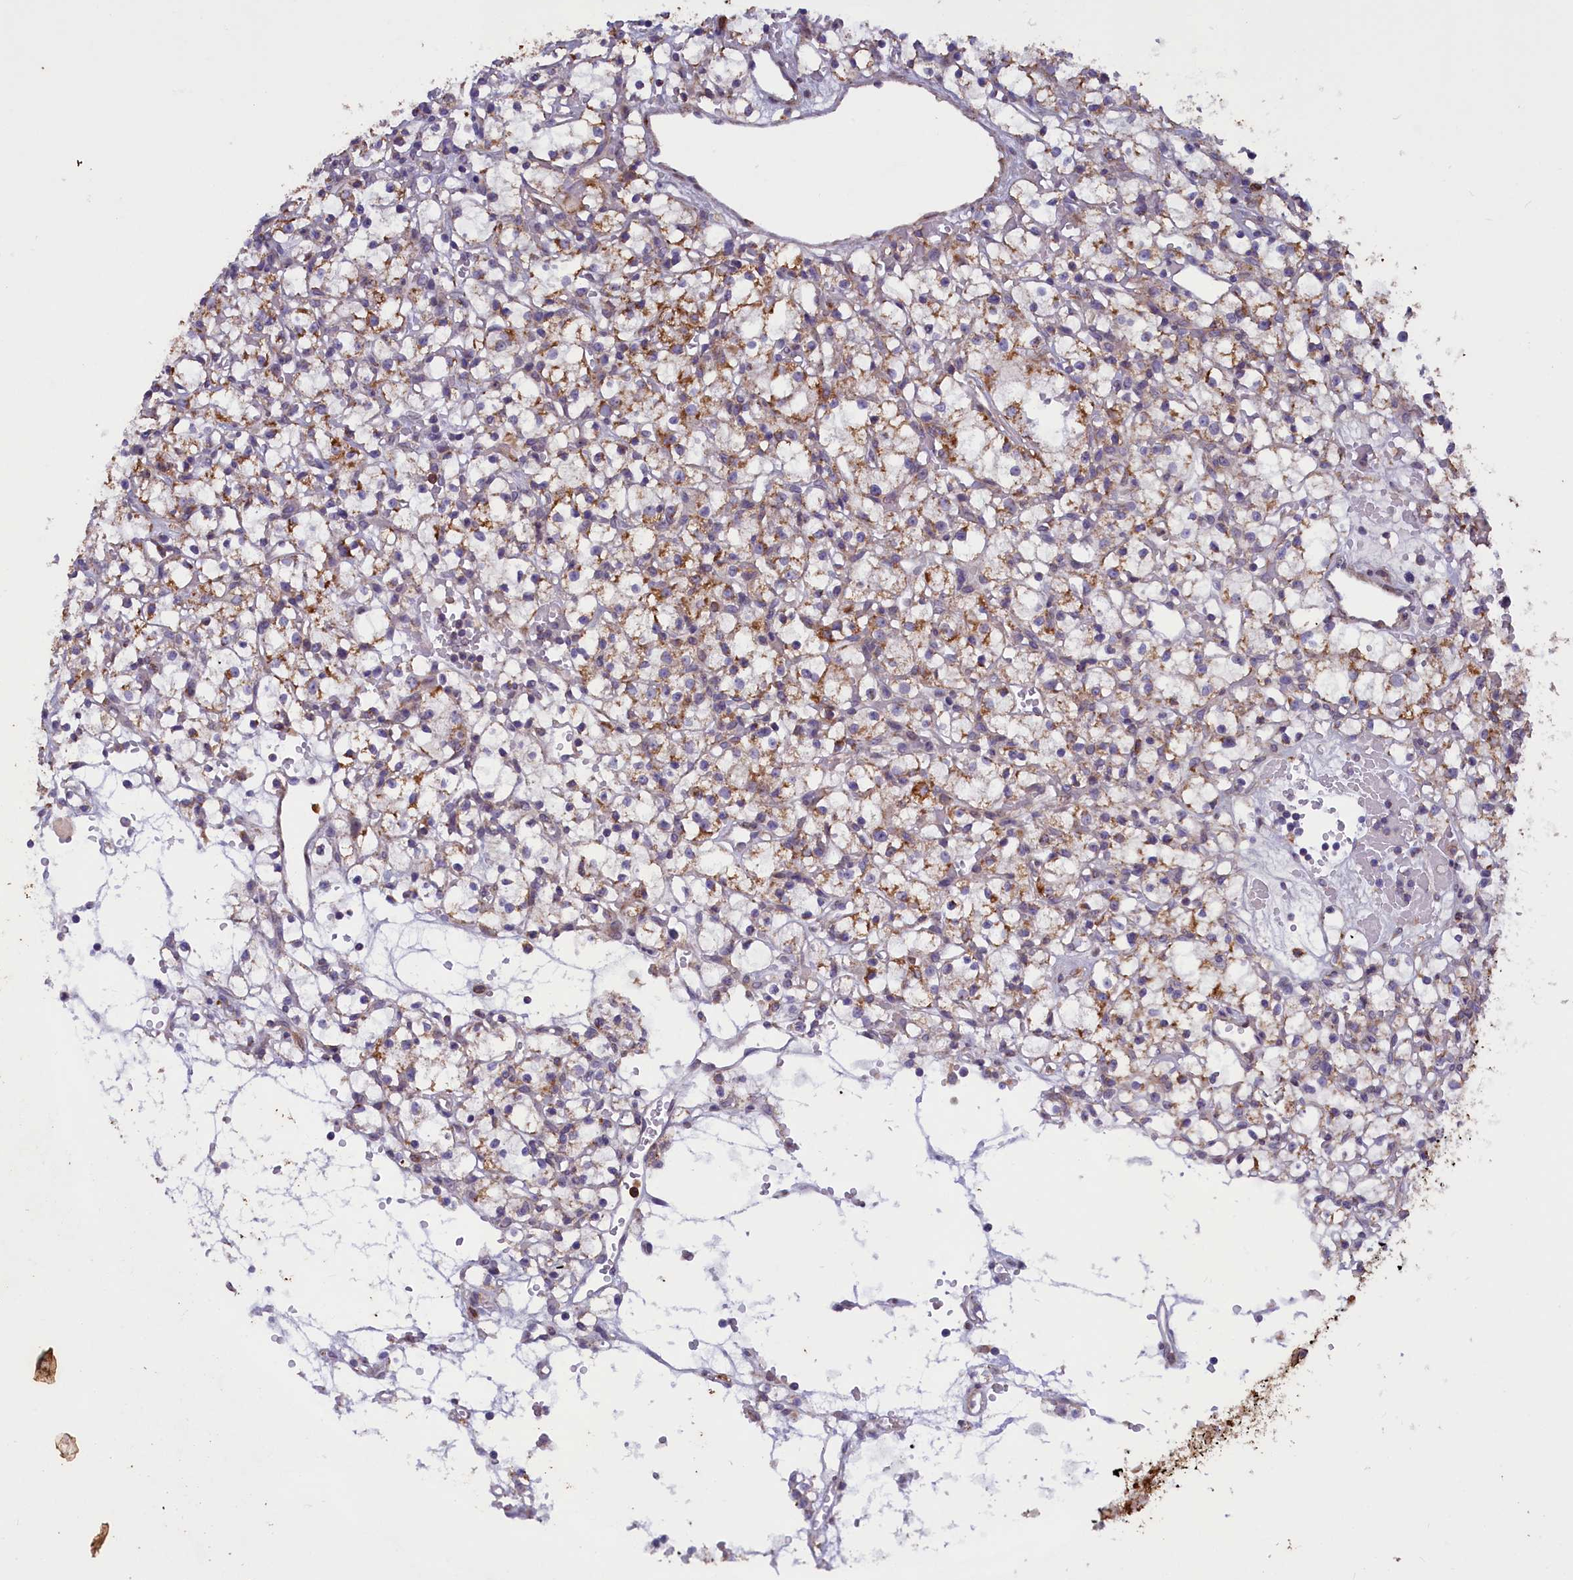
{"staining": {"intensity": "moderate", "quantity": "<25%", "location": "cytoplasmic/membranous"}, "tissue": "renal cancer", "cell_type": "Tumor cells", "image_type": "cancer", "snomed": [{"axis": "morphology", "description": "Adenocarcinoma, NOS"}, {"axis": "topography", "description": "Kidney"}], "caption": "Moderate cytoplasmic/membranous protein positivity is appreciated in about <25% of tumor cells in renal cancer (adenocarcinoma).", "gene": "ACAD8", "patient": {"sex": "female", "age": 59}}